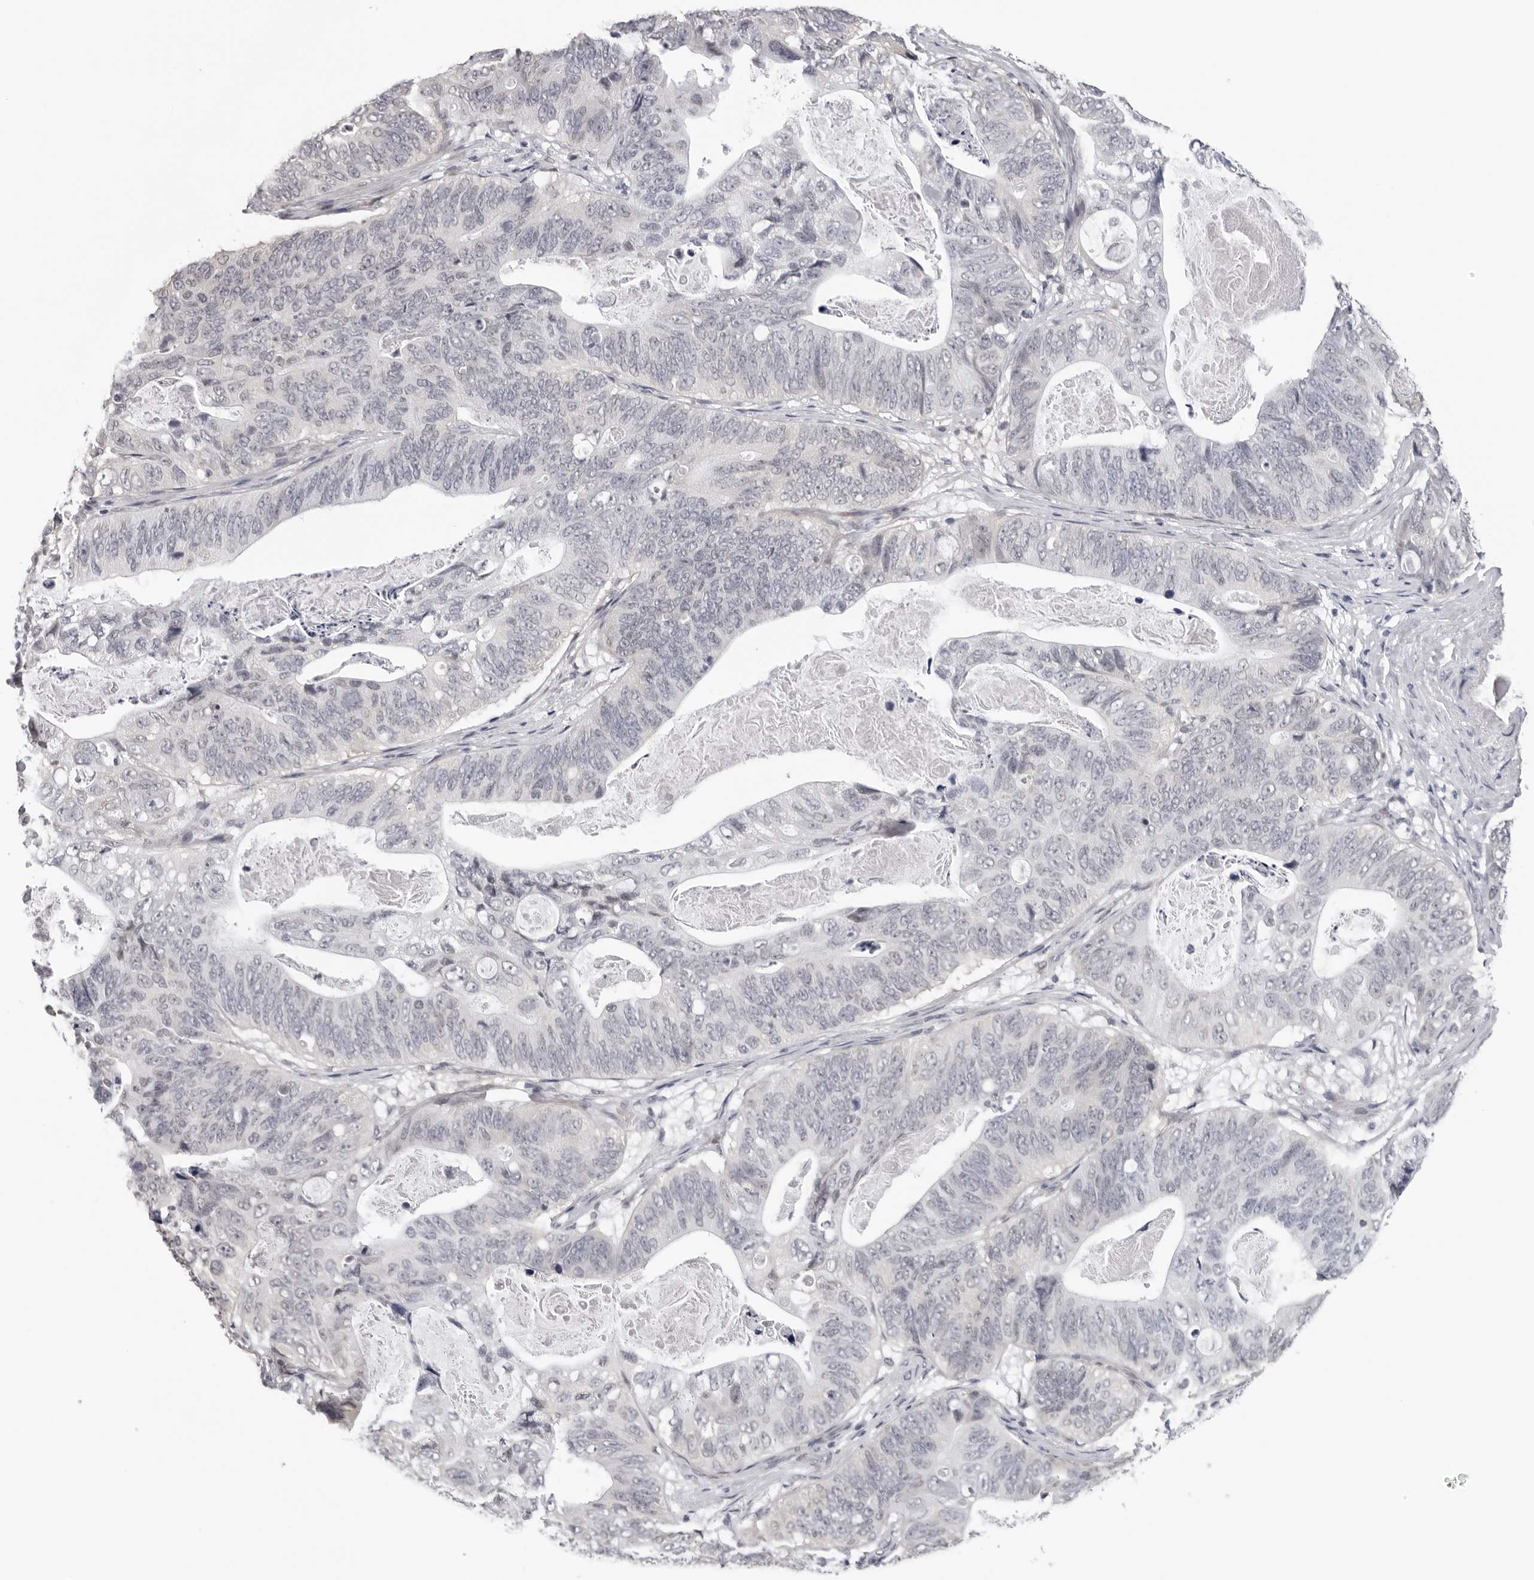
{"staining": {"intensity": "negative", "quantity": "none", "location": "none"}, "tissue": "stomach cancer", "cell_type": "Tumor cells", "image_type": "cancer", "snomed": [{"axis": "morphology", "description": "Normal tissue, NOS"}, {"axis": "morphology", "description": "Adenocarcinoma, NOS"}, {"axis": "topography", "description": "Stomach"}], "caption": "This micrograph is of adenocarcinoma (stomach) stained with immunohistochemistry to label a protein in brown with the nuclei are counter-stained blue. There is no expression in tumor cells. (IHC, brightfield microscopy, high magnification).", "gene": "PRUNE1", "patient": {"sex": "female", "age": 89}}